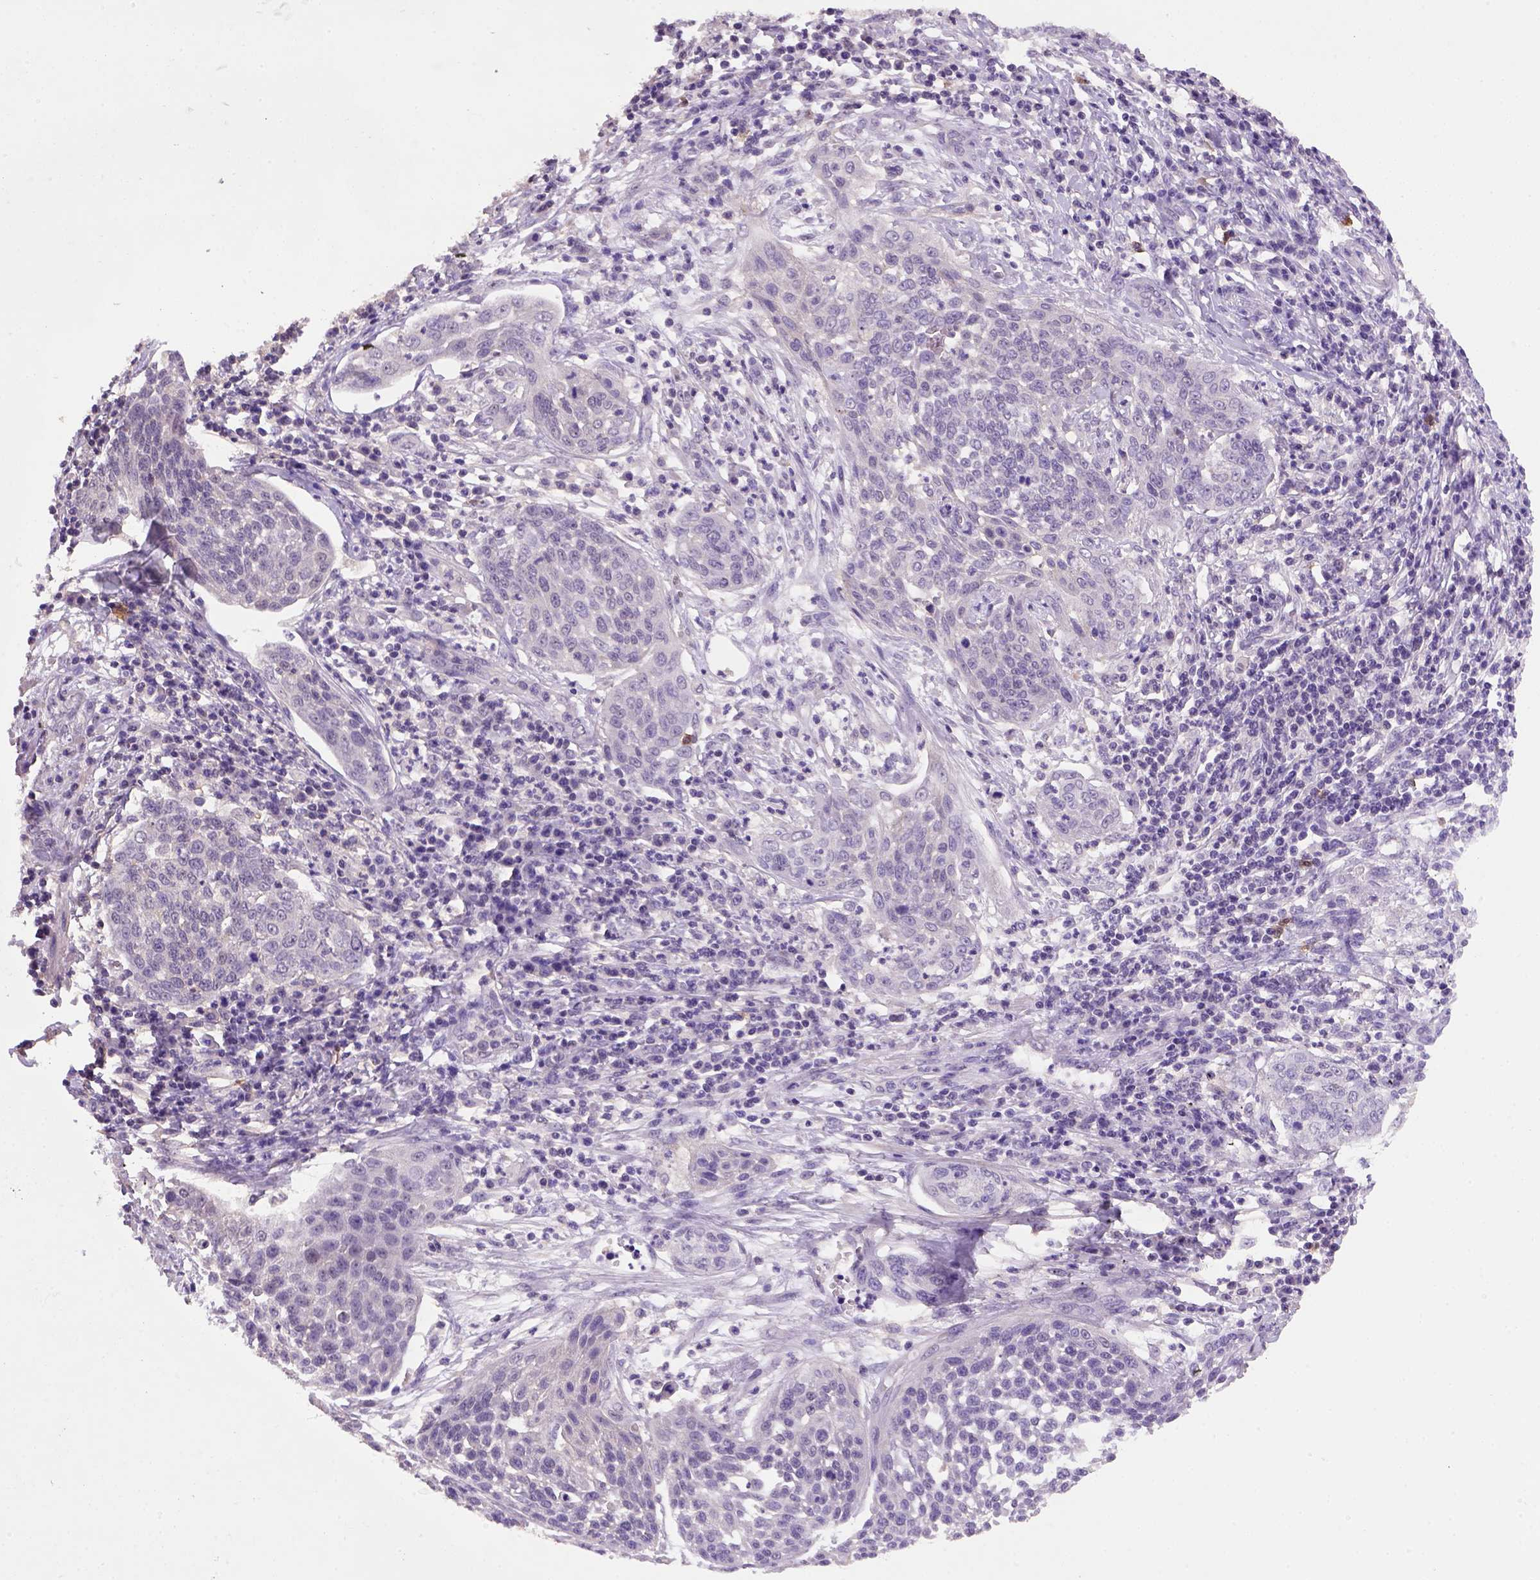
{"staining": {"intensity": "weak", "quantity": "25%-75%", "location": "cytoplasmic/membranous,nuclear"}, "tissue": "cervical cancer", "cell_type": "Tumor cells", "image_type": "cancer", "snomed": [{"axis": "morphology", "description": "Squamous cell carcinoma, NOS"}, {"axis": "topography", "description": "Cervix"}], "caption": "A micrograph of human squamous cell carcinoma (cervical) stained for a protein shows weak cytoplasmic/membranous and nuclear brown staining in tumor cells. (DAB (3,3'-diaminobenzidine) = brown stain, brightfield microscopy at high magnification).", "gene": "SCML4", "patient": {"sex": "female", "age": 34}}